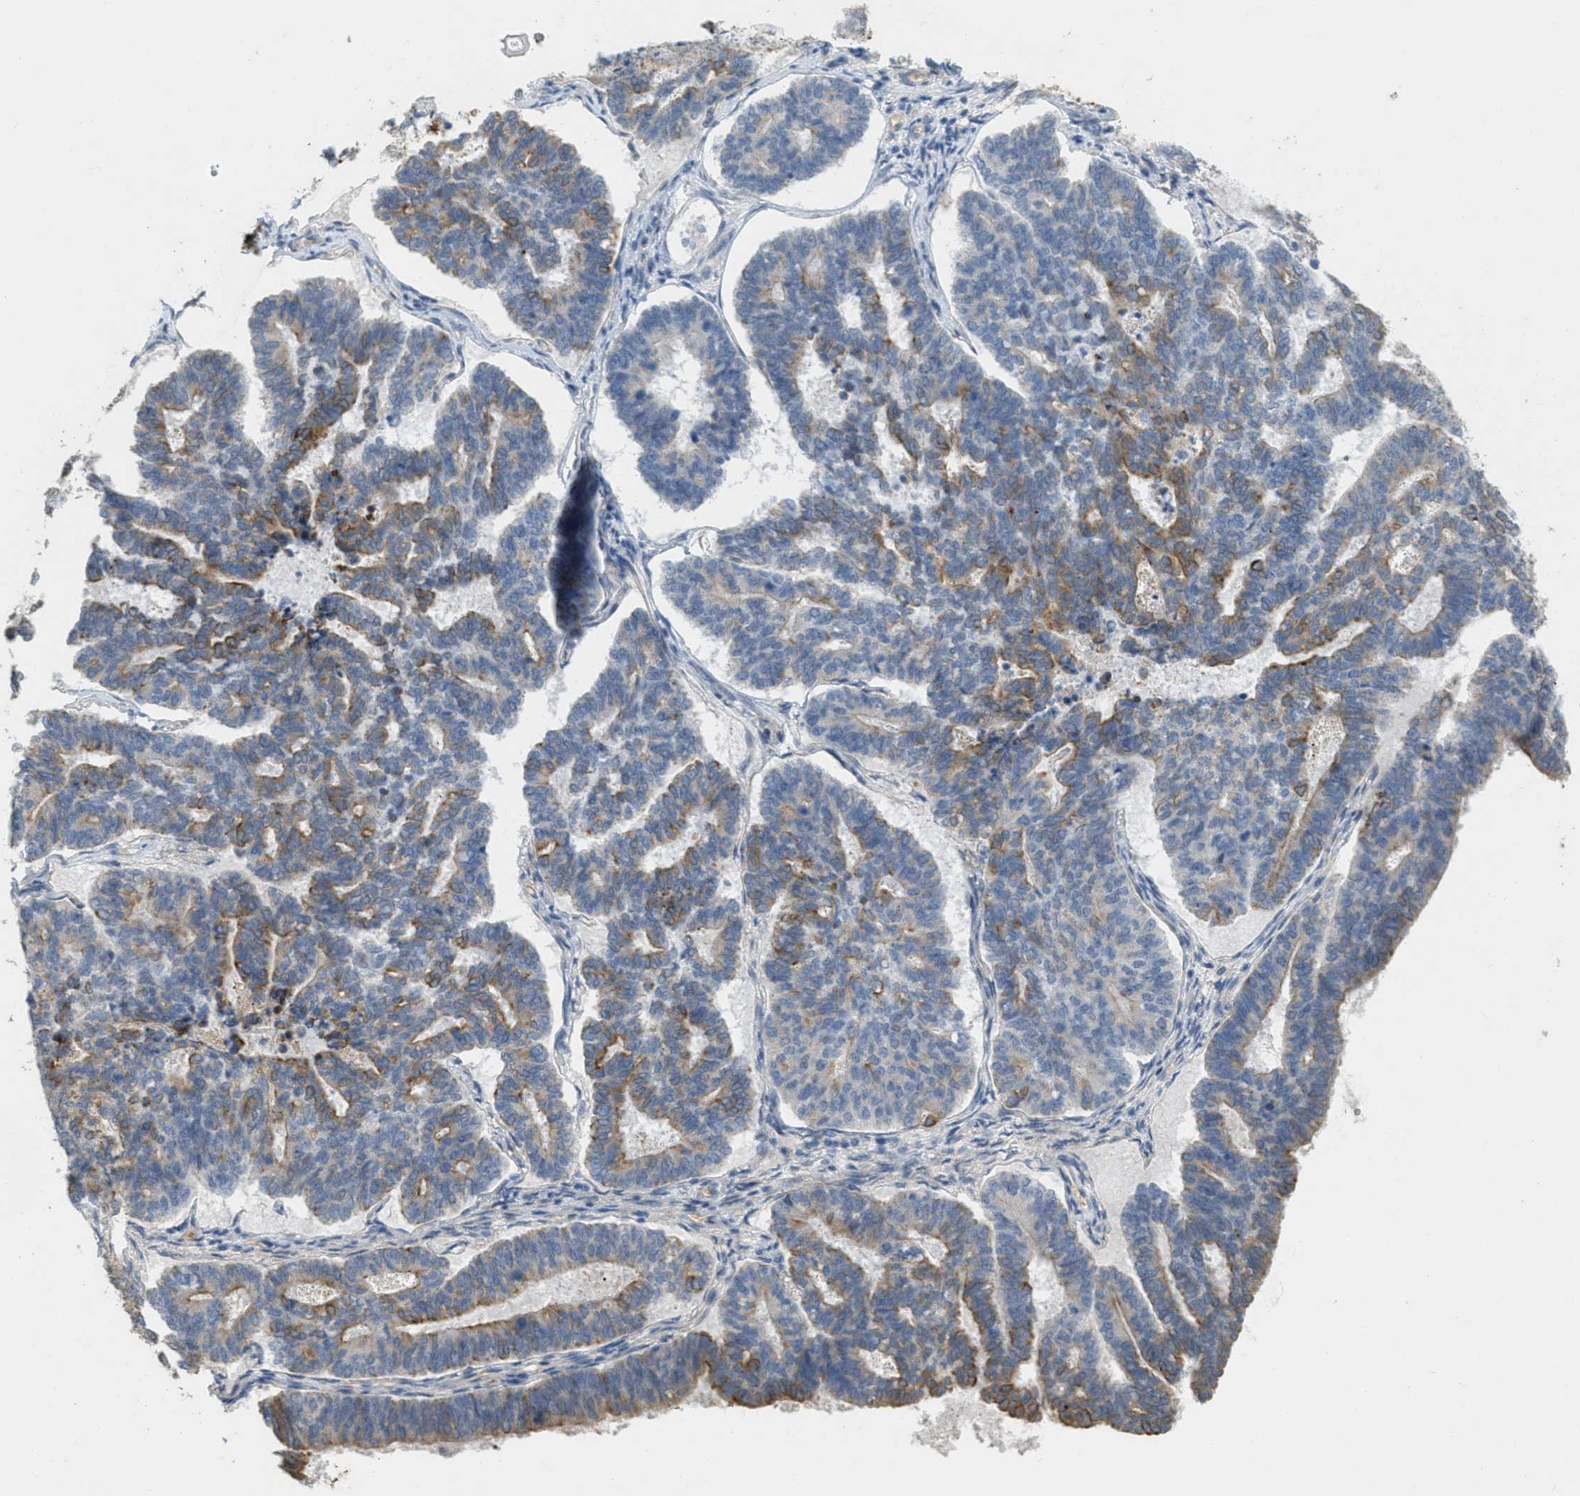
{"staining": {"intensity": "moderate", "quantity": "25%-75%", "location": "cytoplasmic/membranous"}, "tissue": "endometrial cancer", "cell_type": "Tumor cells", "image_type": "cancer", "snomed": [{"axis": "morphology", "description": "Adenocarcinoma, NOS"}, {"axis": "topography", "description": "Endometrium"}], "caption": "Moderate cytoplasmic/membranous staining is identified in approximately 25%-75% of tumor cells in endometrial cancer. (Stains: DAB in brown, nuclei in blue, Microscopy: brightfield microscopy at high magnification).", "gene": "MRS2", "patient": {"sex": "female", "age": 70}}